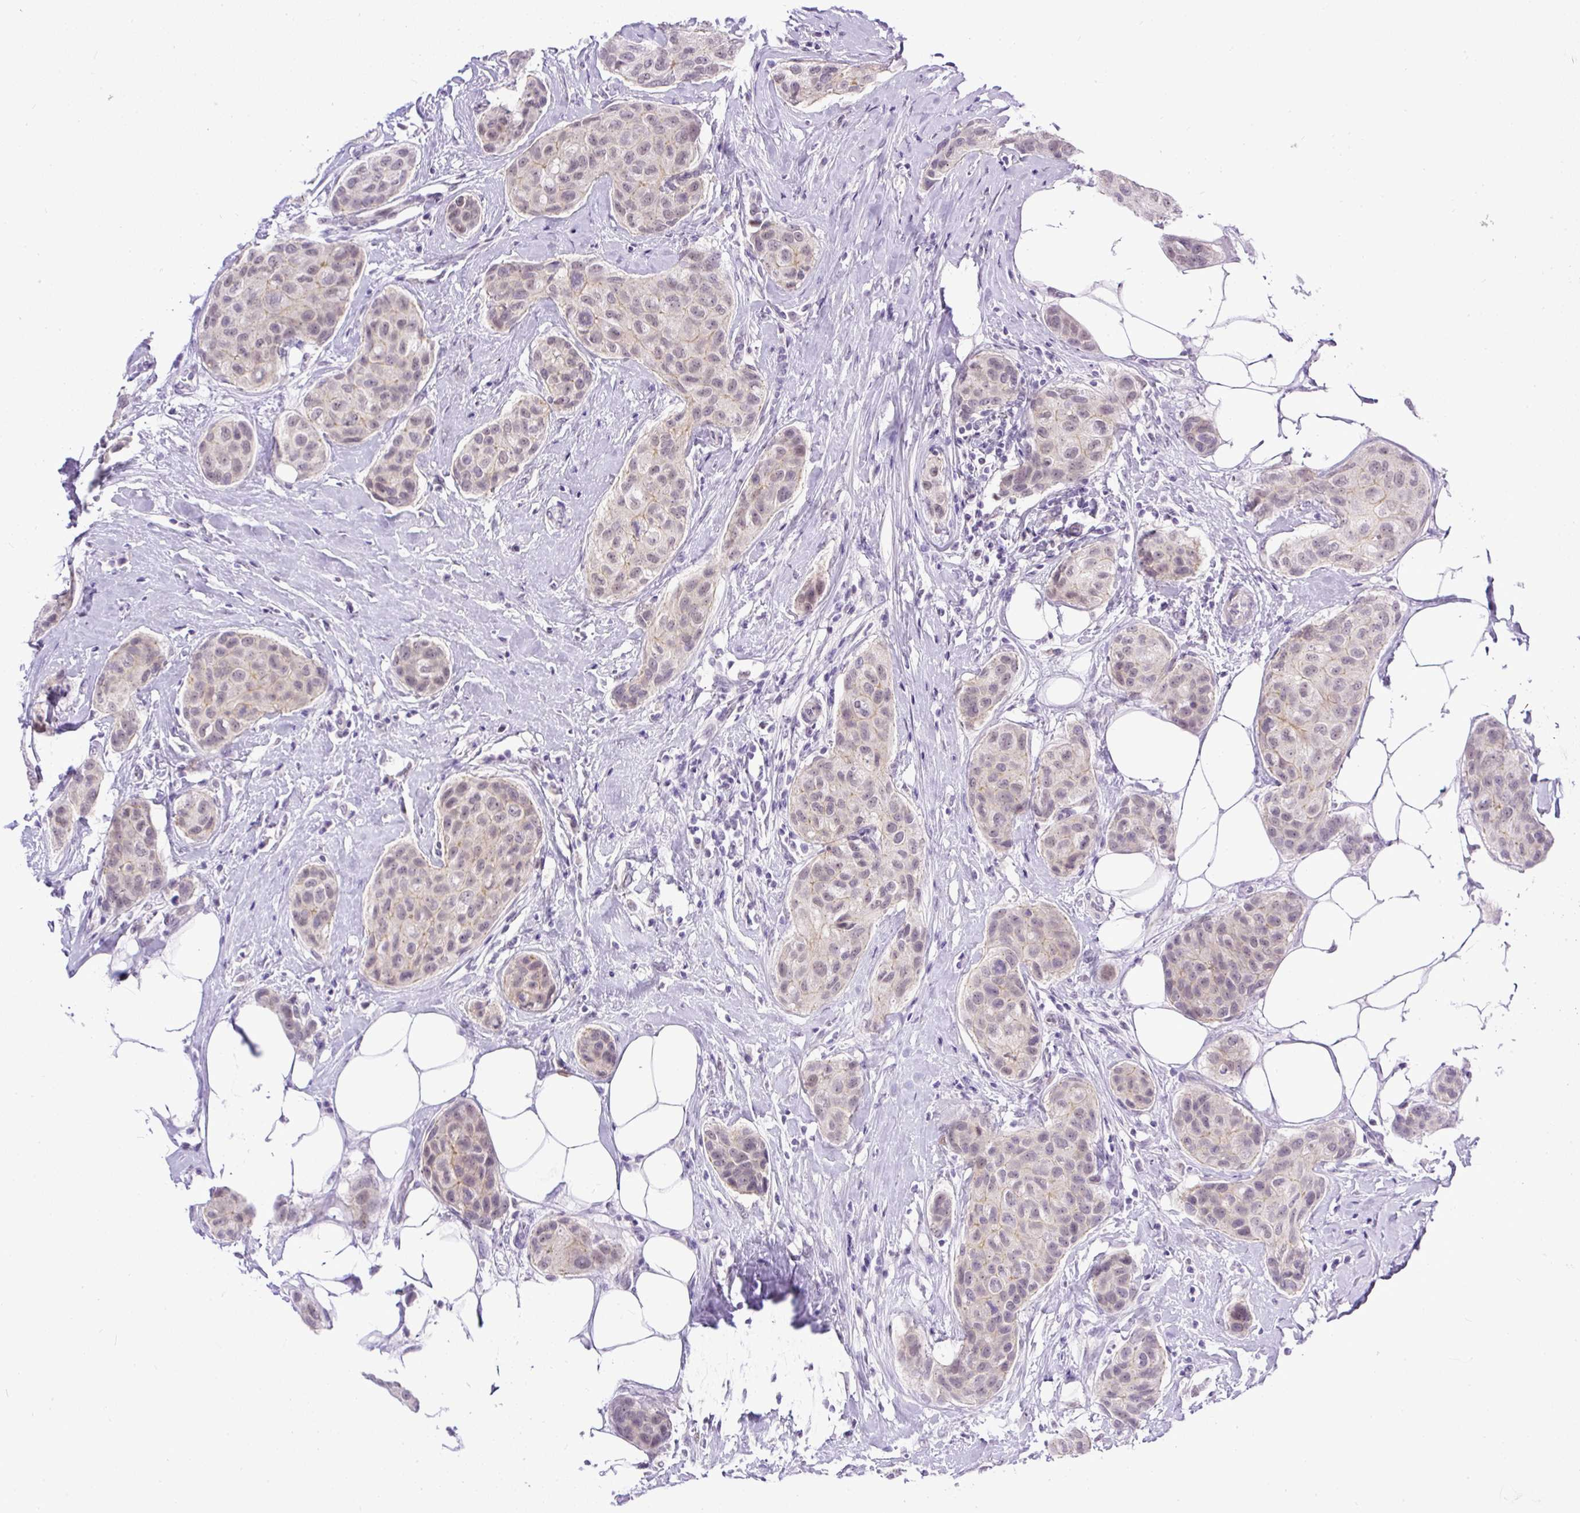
{"staining": {"intensity": "weak", "quantity": "<25%", "location": "cytoplasmic/membranous"}, "tissue": "breast cancer", "cell_type": "Tumor cells", "image_type": "cancer", "snomed": [{"axis": "morphology", "description": "Duct carcinoma"}, {"axis": "topography", "description": "Breast"}, {"axis": "topography", "description": "Lymph node"}], "caption": "Immunohistochemistry micrograph of human breast intraductal carcinoma stained for a protein (brown), which shows no positivity in tumor cells.", "gene": "WNT10B", "patient": {"sex": "female", "age": 80}}